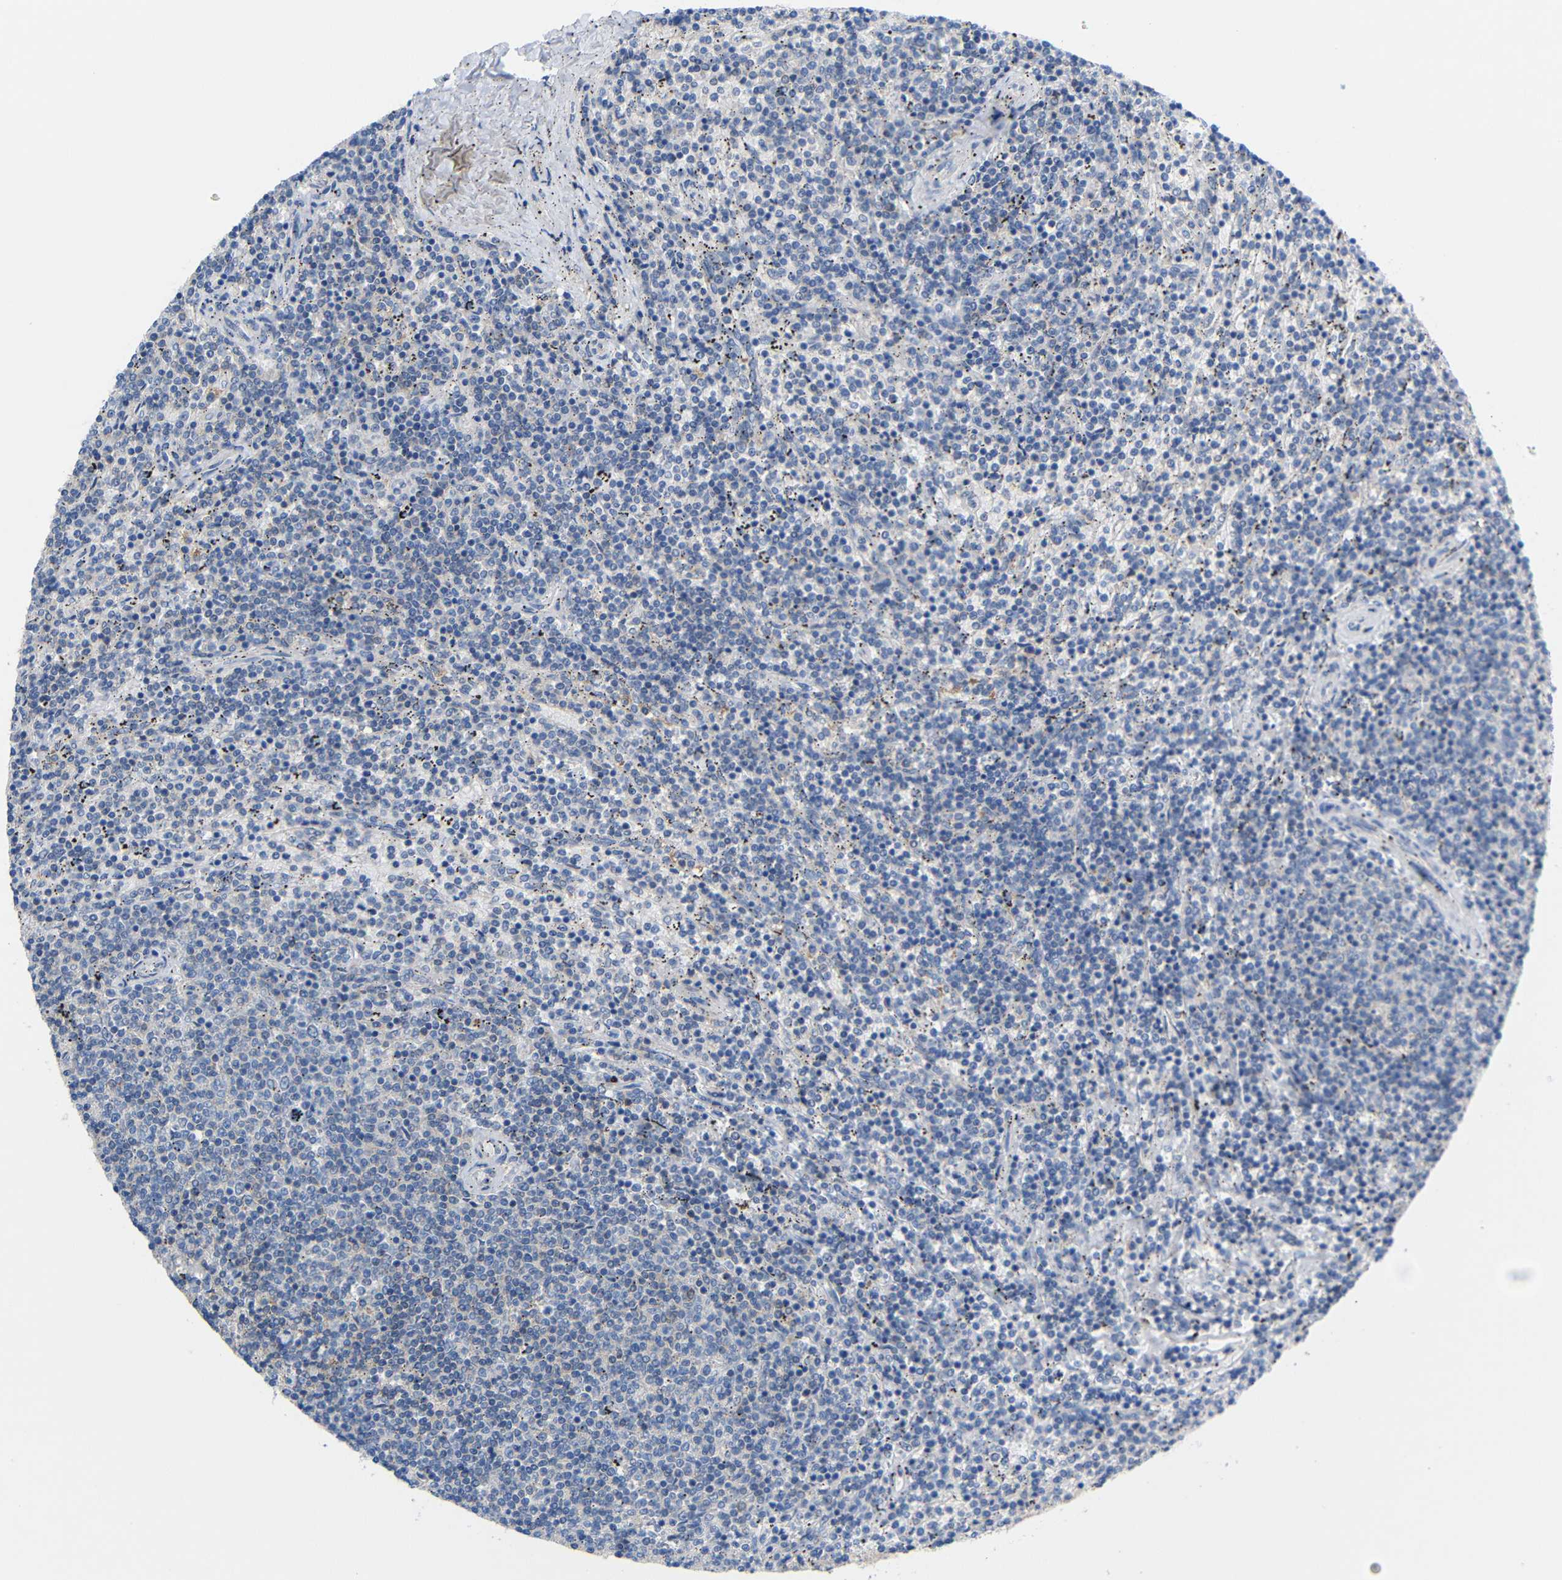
{"staining": {"intensity": "negative", "quantity": "none", "location": "none"}, "tissue": "lymphoma", "cell_type": "Tumor cells", "image_type": "cancer", "snomed": [{"axis": "morphology", "description": "Malignant lymphoma, non-Hodgkin's type, Low grade"}, {"axis": "topography", "description": "Spleen"}], "caption": "Photomicrograph shows no protein expression in tumor cells of lymphoma tissue. (Brightfield microscopy of DAB immunohistochemistry at high magnification).", "gene": "PEBP1", "patient": {"sex": "female", "age": 50}}